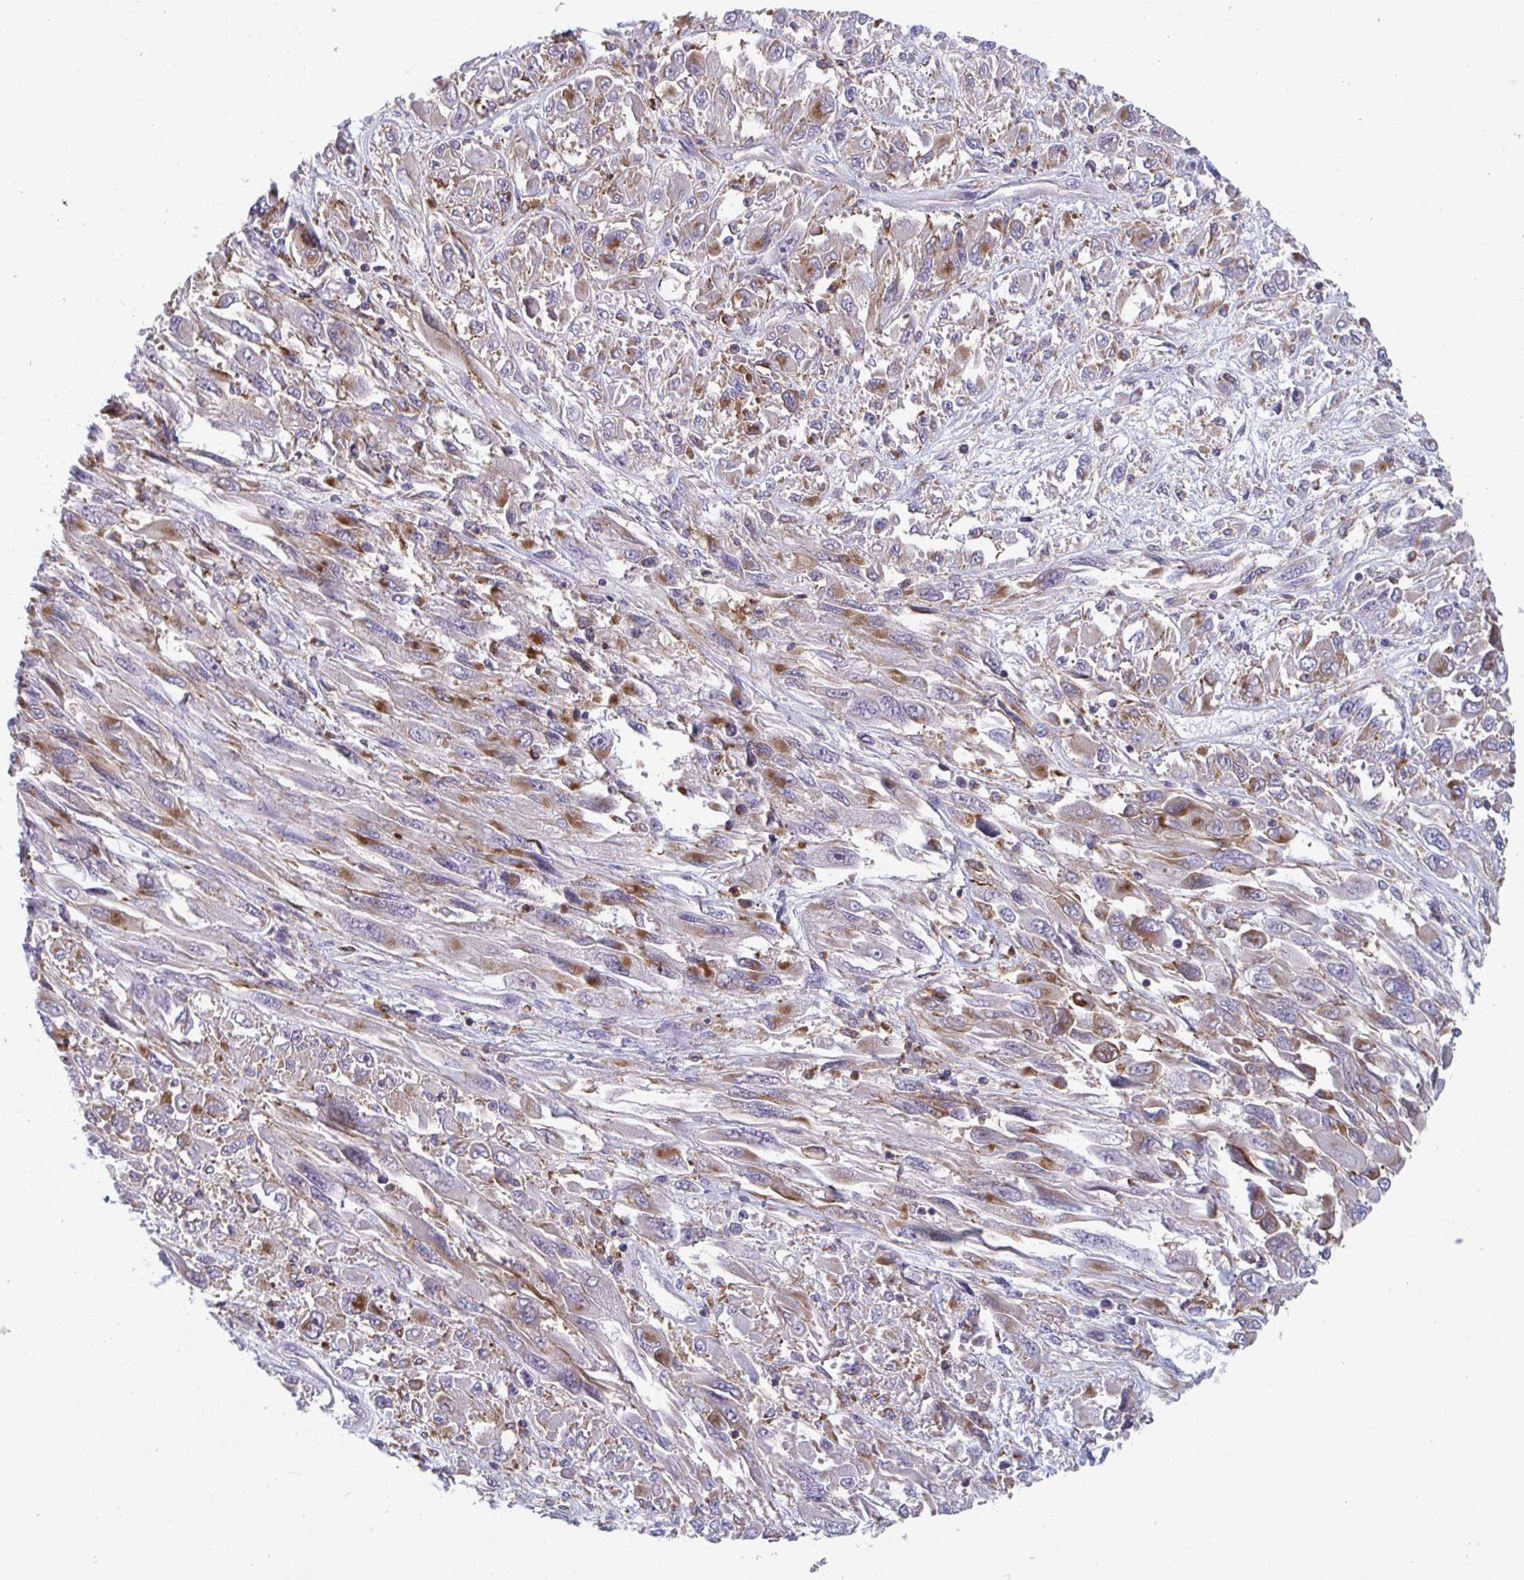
{"staining": {"intensity": "moderate", "quantity": "25%-75%", "location": "cytoplasmic/membranous"}, "tissue": "melanoma", "cell_type": "Tumor cells", "image_type": "cancer", "snomed": [{"axis": "morphology", "description": "Malignant melanoma, NOS"}, {"axis": "topography", "description": "Skin"}], "caption": "Malignant melanoma stained for a protein (brown) reveals moderate cytoplasmic/membranous positive positivity in about 25%-75% of tumor cells.", "gene": "NIPSNAP1", "patient": {"sex": "female", "age": 91}}